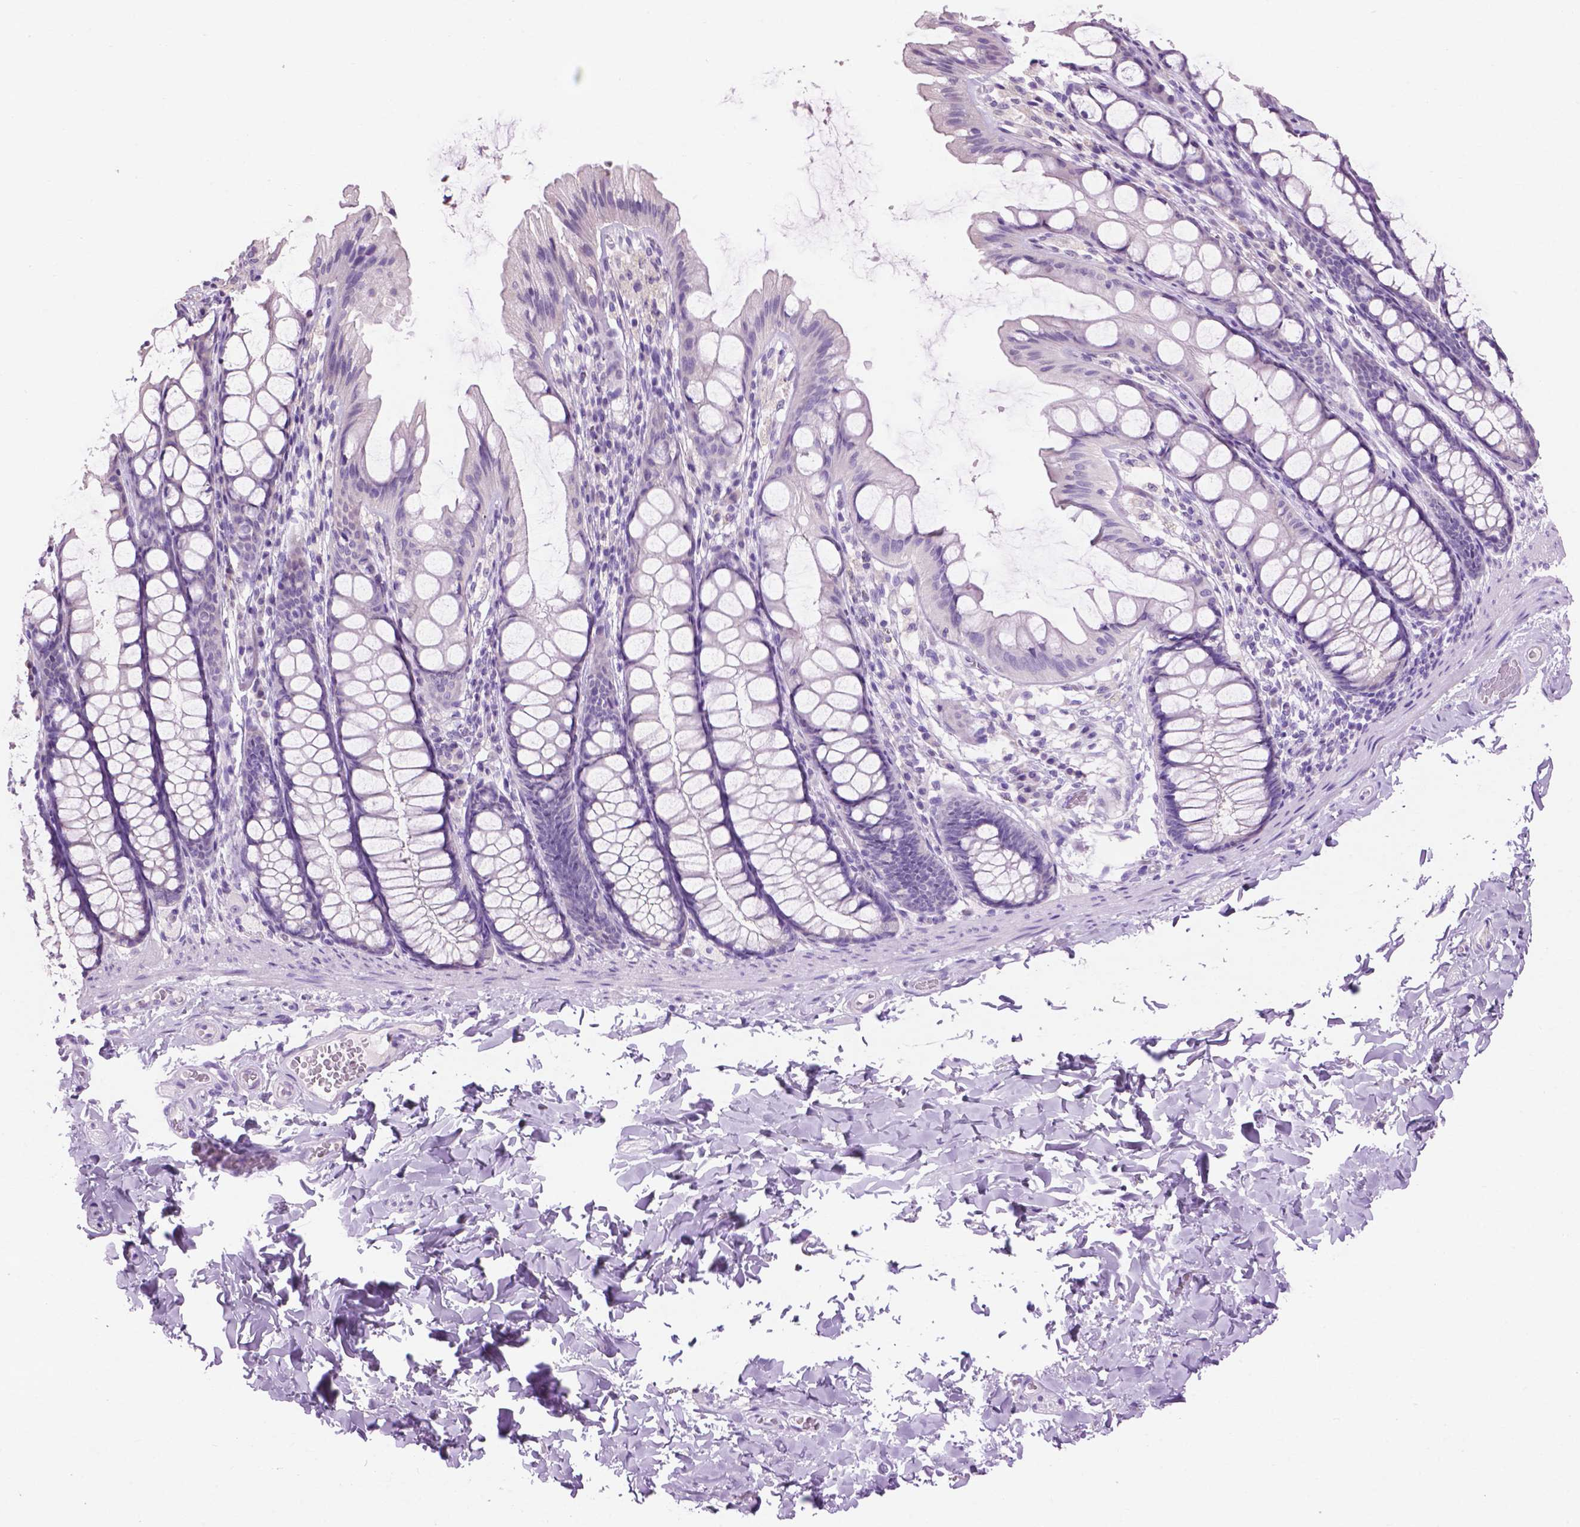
{"staining": {"intensity": "negative", "quantity": "none", "location": "none"}, "tissue": "colon", "cell_type": "Endothelial cells", "image_type": "normal", "snomed": [{"axis": "morphology", "description": "Normal tissue, NOS"}, {"axis": "topography", "description": "Colon"}], "caption": "Human colon stained for a protein using immunohistochemistry (IHC) exhibits no expression in endothelial cells.", "gene": "CRYBA4", "patient": {"sex": "male", "age": 47}}